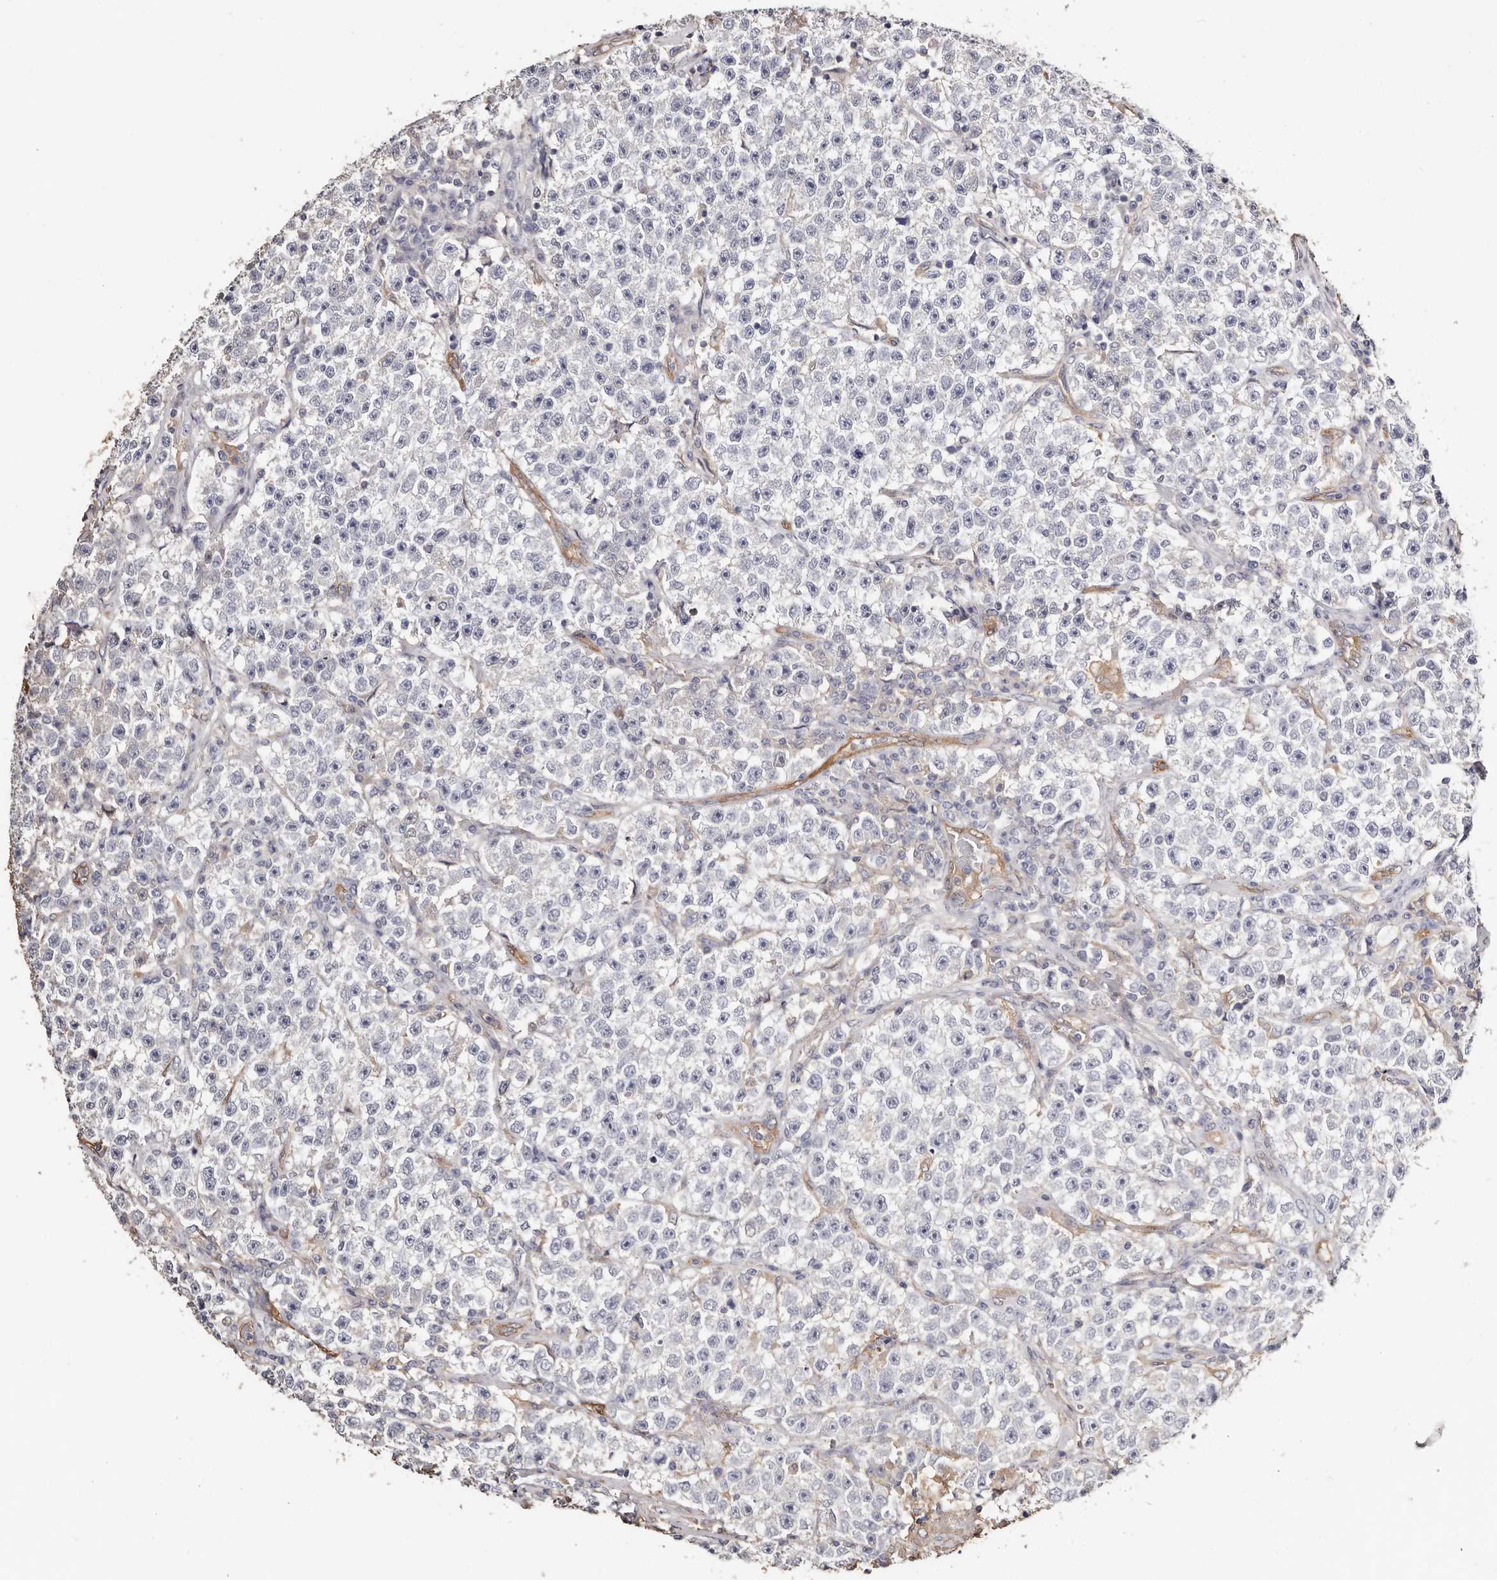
{"staining": {"intensity": "negative", "quantity": "none", "location": "none"}, "tissue": "testis cancer", "cell_type": "Tumor cells", "image_type": "cancer", "snomed": [{"axis": "morphology", "description": "Seminoma, NOS"}, {"axis": "topography", "description": "Testis"}], "caption": "Immunohistochemistry (IHC) photomicrograph of testis seminoma stained for a protein (brown), which exhibits no positivity in tumor cells.", "gene": "TGM2", "patient": {"sex": "male", "age": 22}}